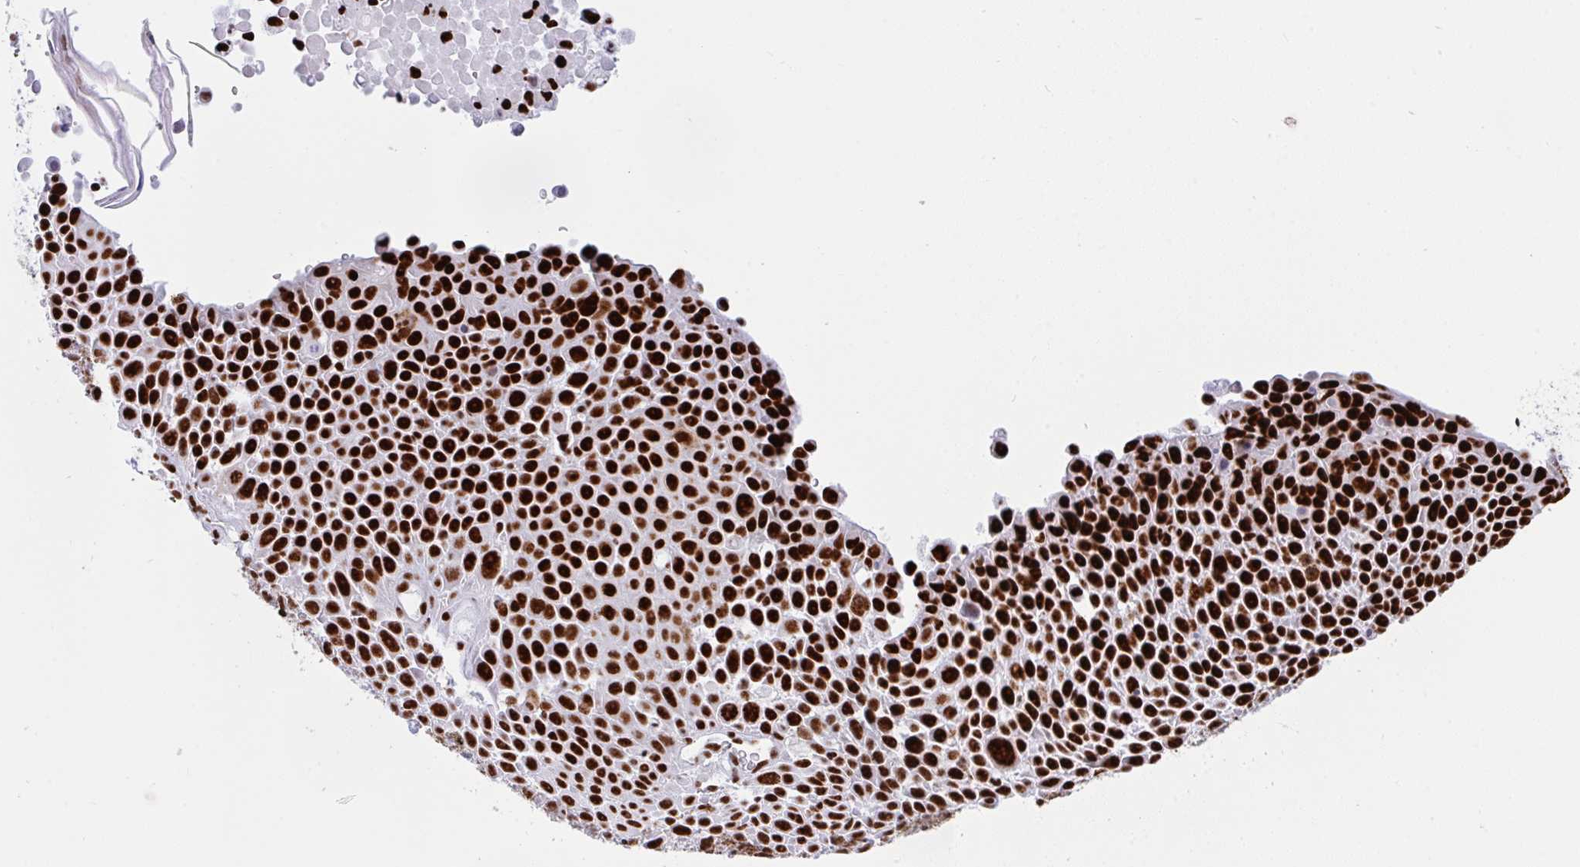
{"staining": {"intensity": "strong", "quantity": ">75%", "location": "nuclear"}, "tissue": "lung cancer", "cell_type": "Tumor cells", "image_type": "cancer", "snomed": [{"axis": "morphology", "description": "Squamous cell carcinoma, NOS"}, {"axis": "morphology", "description": "Squamous cell carcinoma, metastatic, NOS"}, {"axis": "topography", "description": "Lymph node"}, {"axis": "topography", "description": "Lung"}], "caption": "Human lung cancer stained with a brown dye exhibits strong nuclear positive expression in about >75% of tumor cells.", "gene": "IKZF2", "patient": {"sex": "female", "age": 62}}